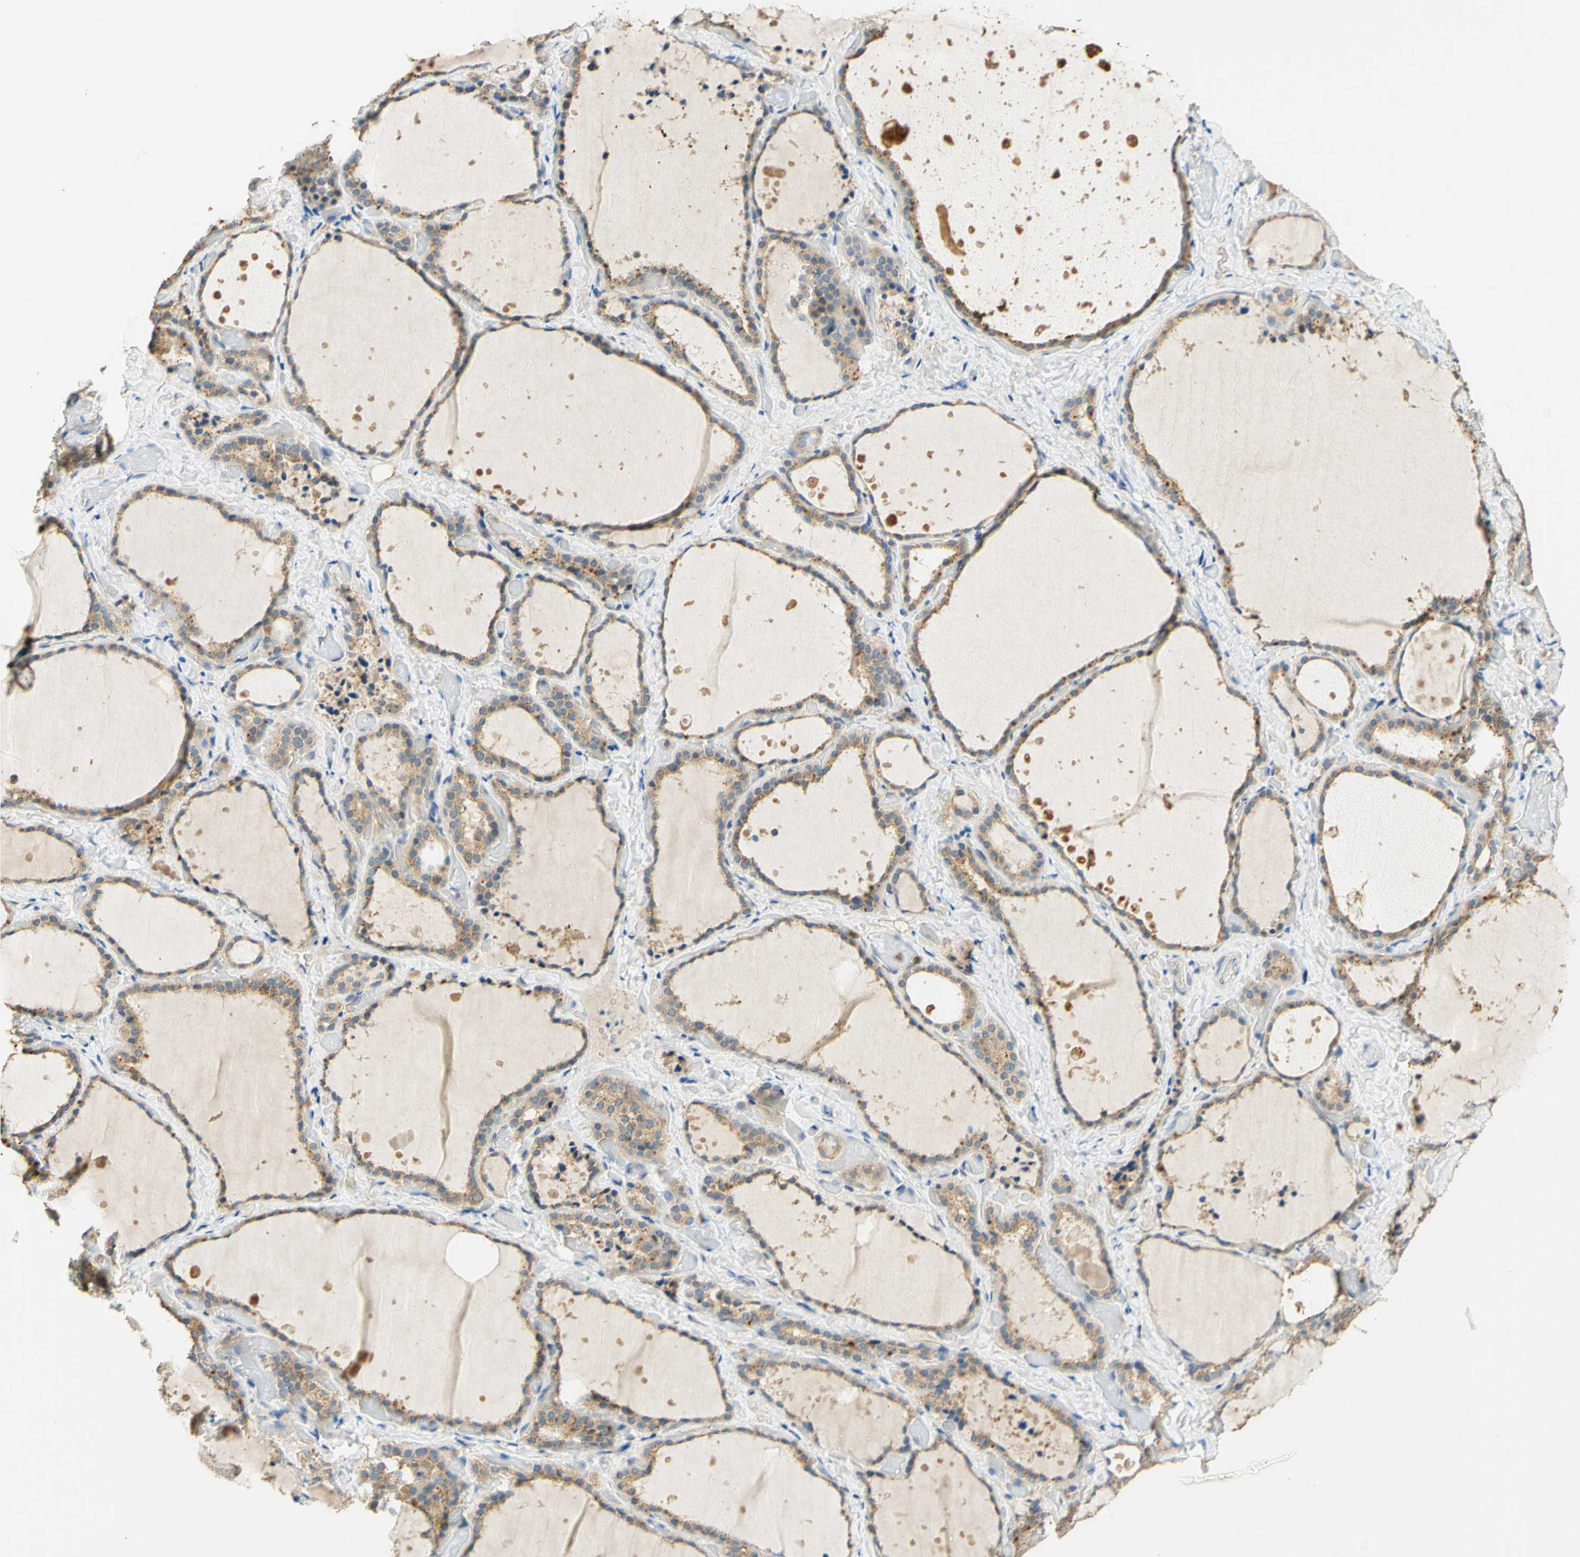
{"staining": {"intensity": "moderate", "quantity": ">75%", "location": "cytoplasmic/membranous"}, "tissue": "thyroid gland", "cell_type": "Glandular cells", "image_type": "normal", "snomed": [{"axis": "morphology", "description": "Normal tissue, NOS"}, {"axis": "topography", "description": "Thyroid gland"}], "caption": "Benign thyroid gland demonstrates moderate cytoplasmic/membranous expression in about >75% of glandular cells (DAB IHC, brown staining for protein, blue staining for nuclei)..", "gene": "ENTREP2", "patient": {"sex": "female", "age": 44}}